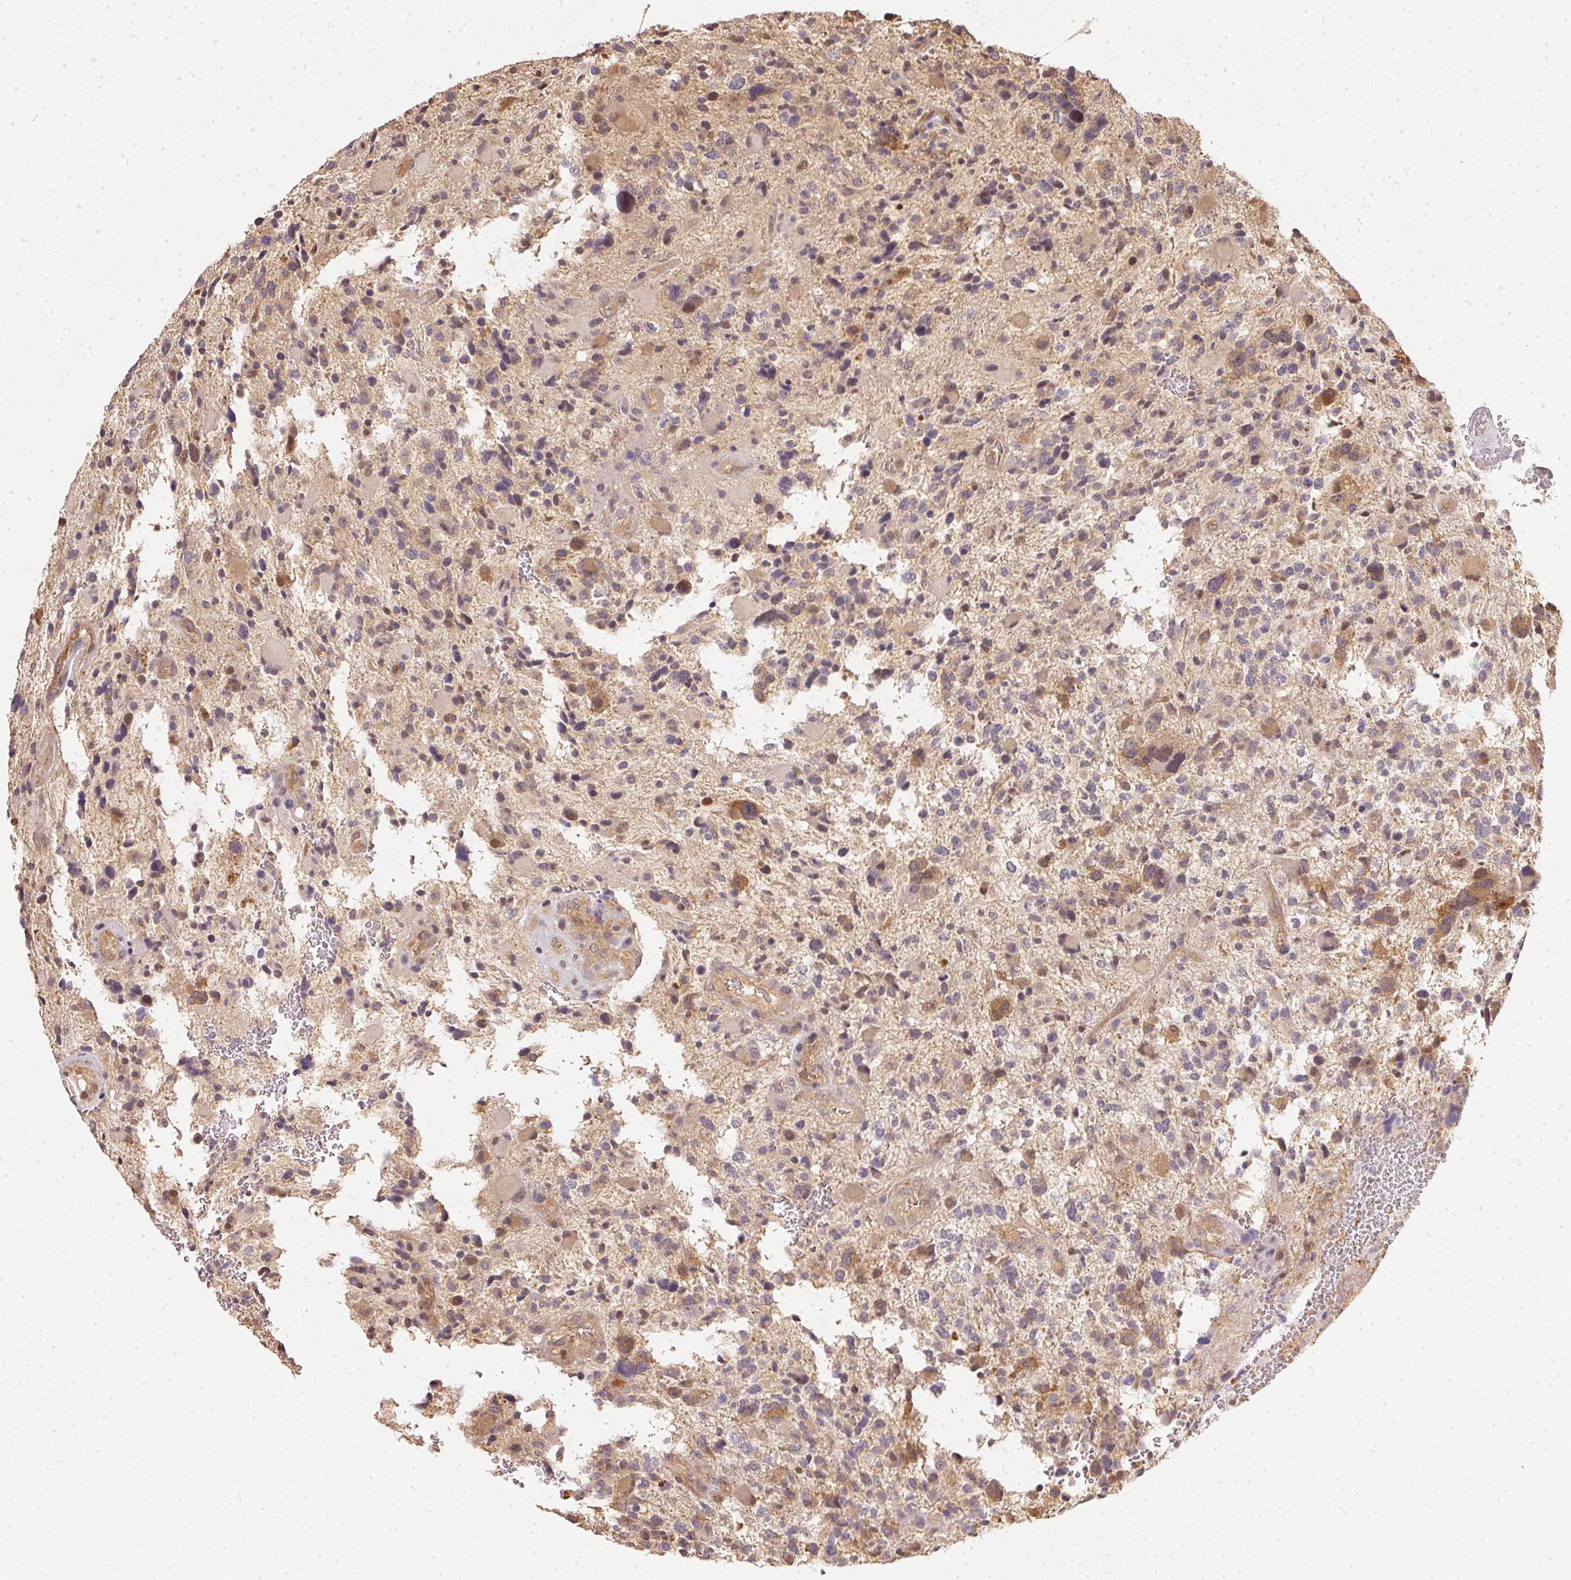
{"staining": {"intensity": "weak", "quantity": "25%-75%", "location": "cytoplasmic/membranous"}, "tissue": "glioma", "cell_type": "Tumor cells", "image_type": "cancer", "snomed": [{"axis": "morphology", "description": "Glioma, malignant, High grade"}, {"axis": "topography", "description": "Brain"}], "caption": "Immunohistochemistry (IHC) image of neoplastic tissue: glioma stained using IHC reveals low levels of weak protein expression localized specifically in the cytoplasmic/membranous of tumor cells, appearing as a cytoplasmic/membranous brown color.", "gene": "BLMH", "patient": {"sex": "female", "age": 71}}